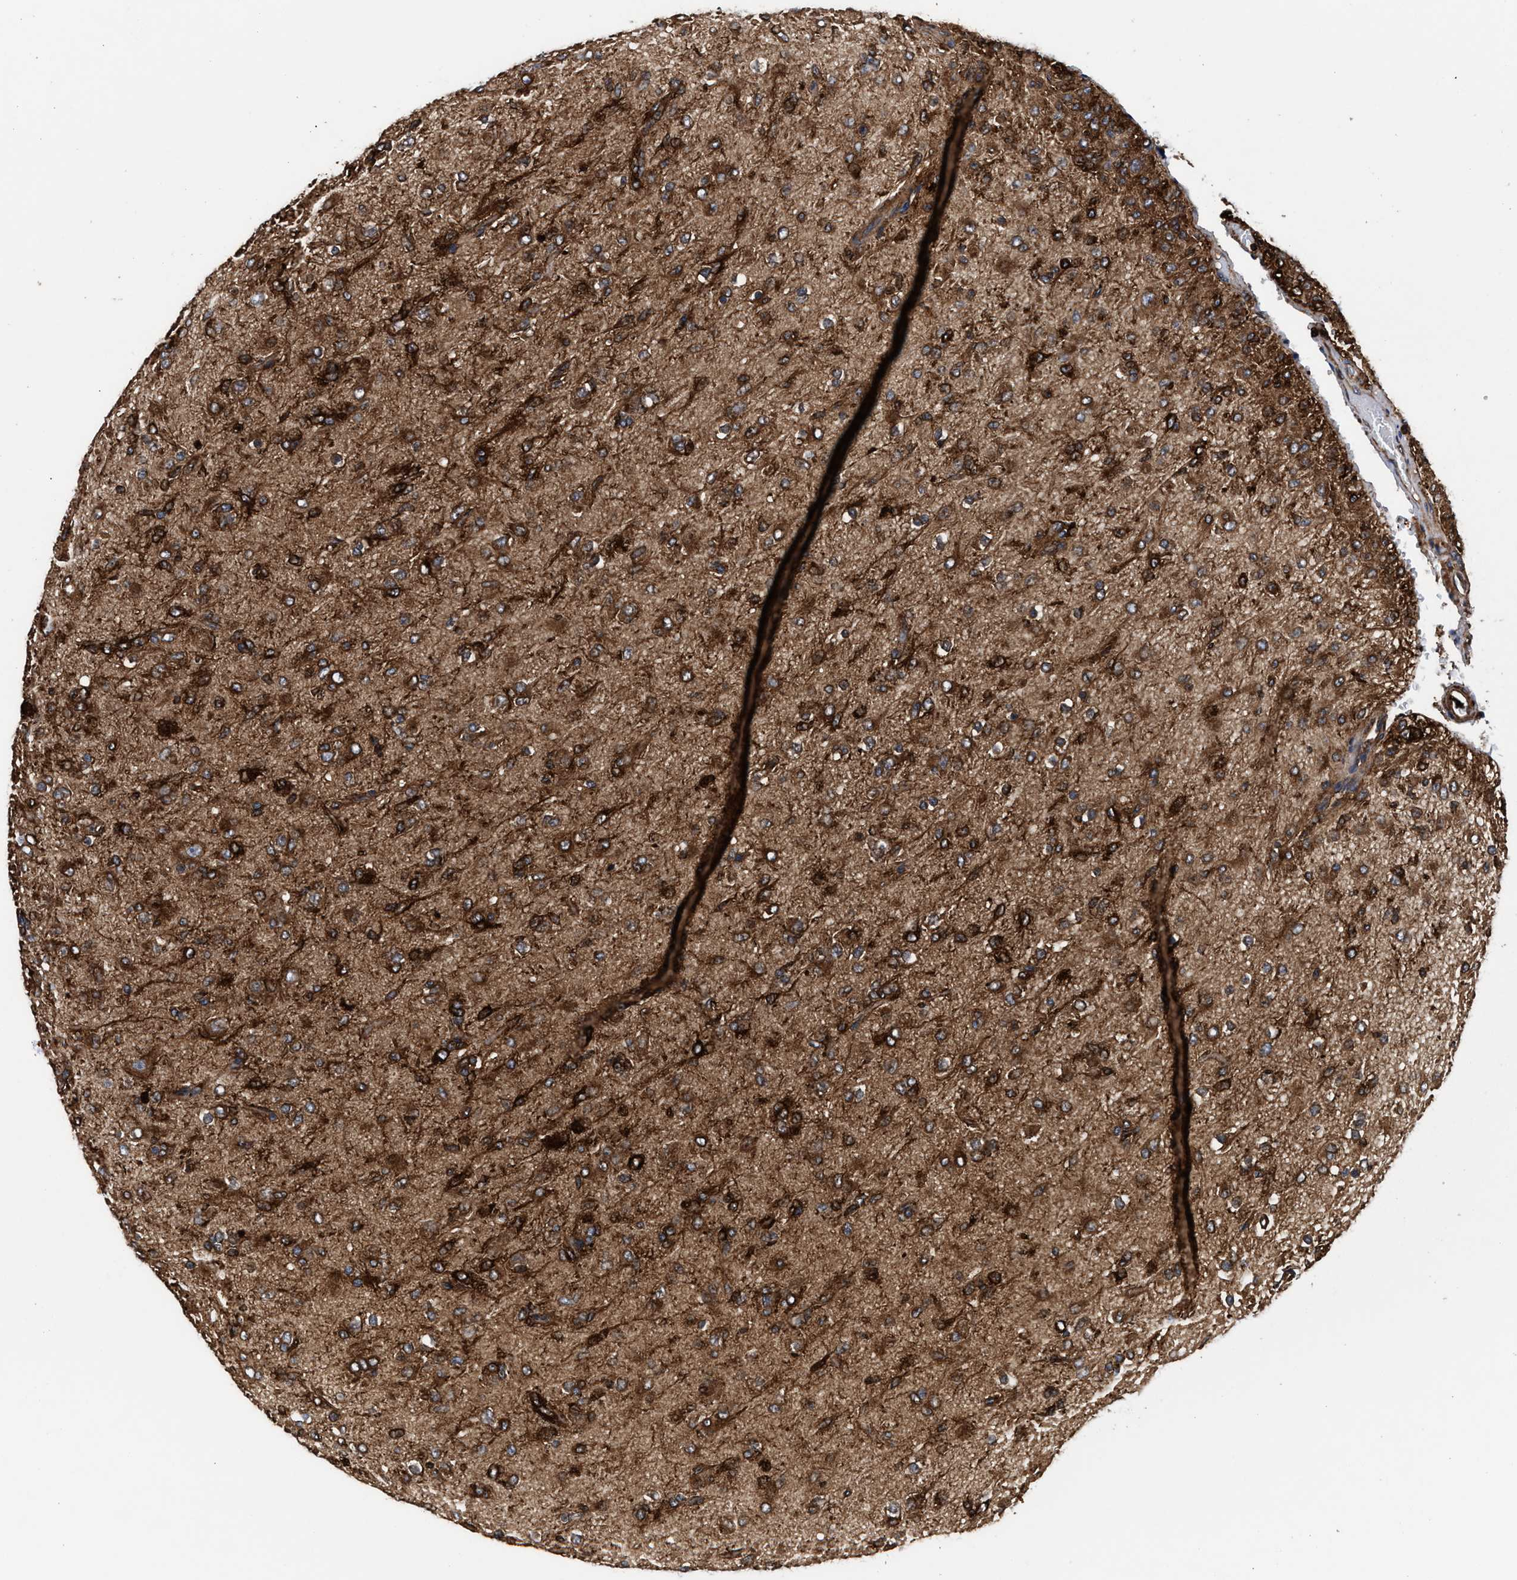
{"staining": {"intensity": "strong", "quantity": ">75%", "location": "cytoplasmic/membranous"}, "tissue": "glioma", "cell_type": "Tumor cells", "image_type": "cancer", "snomed": [{"axis": "morphology", "description": "Glioma, malignant, Low grade"}, {"axis": "topography", "description": "Brain"}], "caption": "A micrograph of glioma stained for a protein displays strong cytoplasmic/membranous brown staining in tumor cells.", "gene": "KYAT1", "patient": {"sex": "male", "age": 65}}